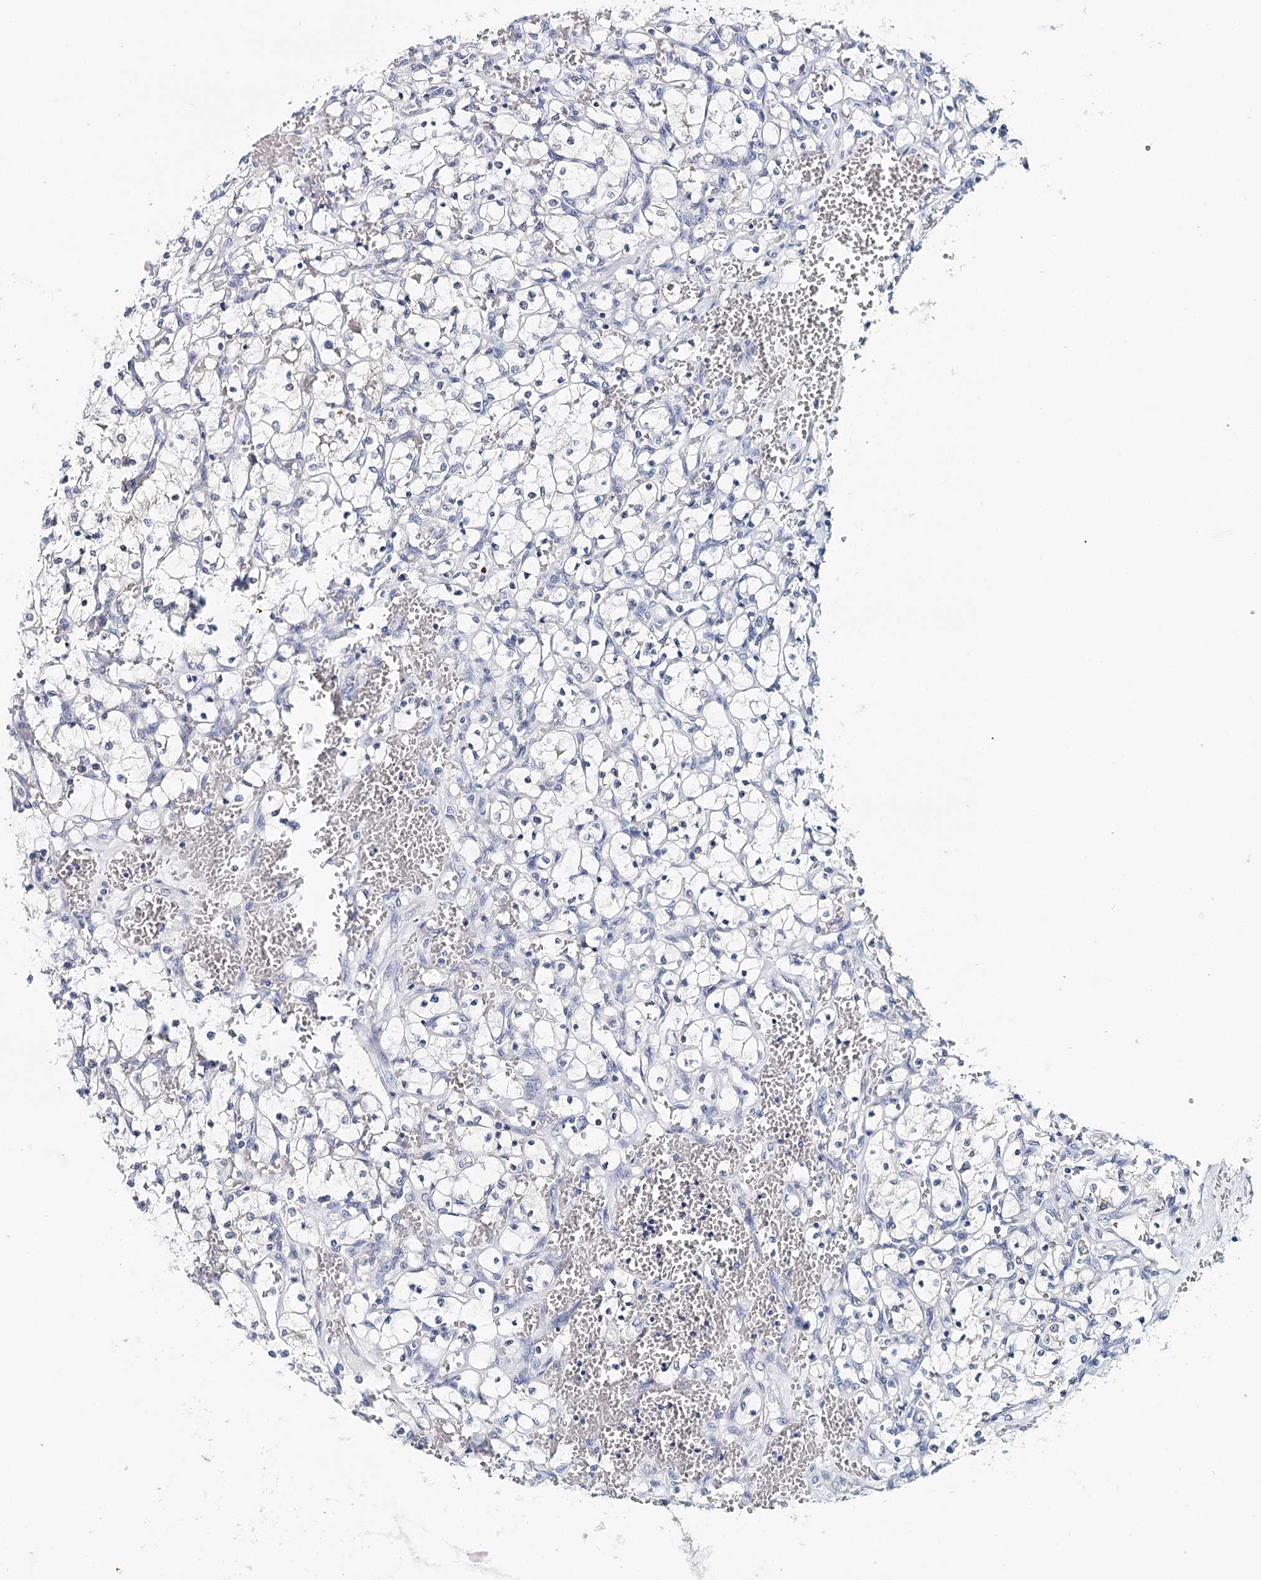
{"staining": {"intensity": "negative", "quantity": "none", "location": "none"}, "tissue": "renal cancer", "cell_type": "Tumor cells", "image_type": "cancer", "snomed": [{"axis": "morphology", "description": "Adenocarcinoma, NOS"}, {"axis": "topography", "description": "Kidney"}], "caption": "An image of adenocarcinoma (renal) stained for a protein shows no brown staining in tumor cells.", "gene": "HSPA4L", "patient": {"sex": "female", "age": 69}}